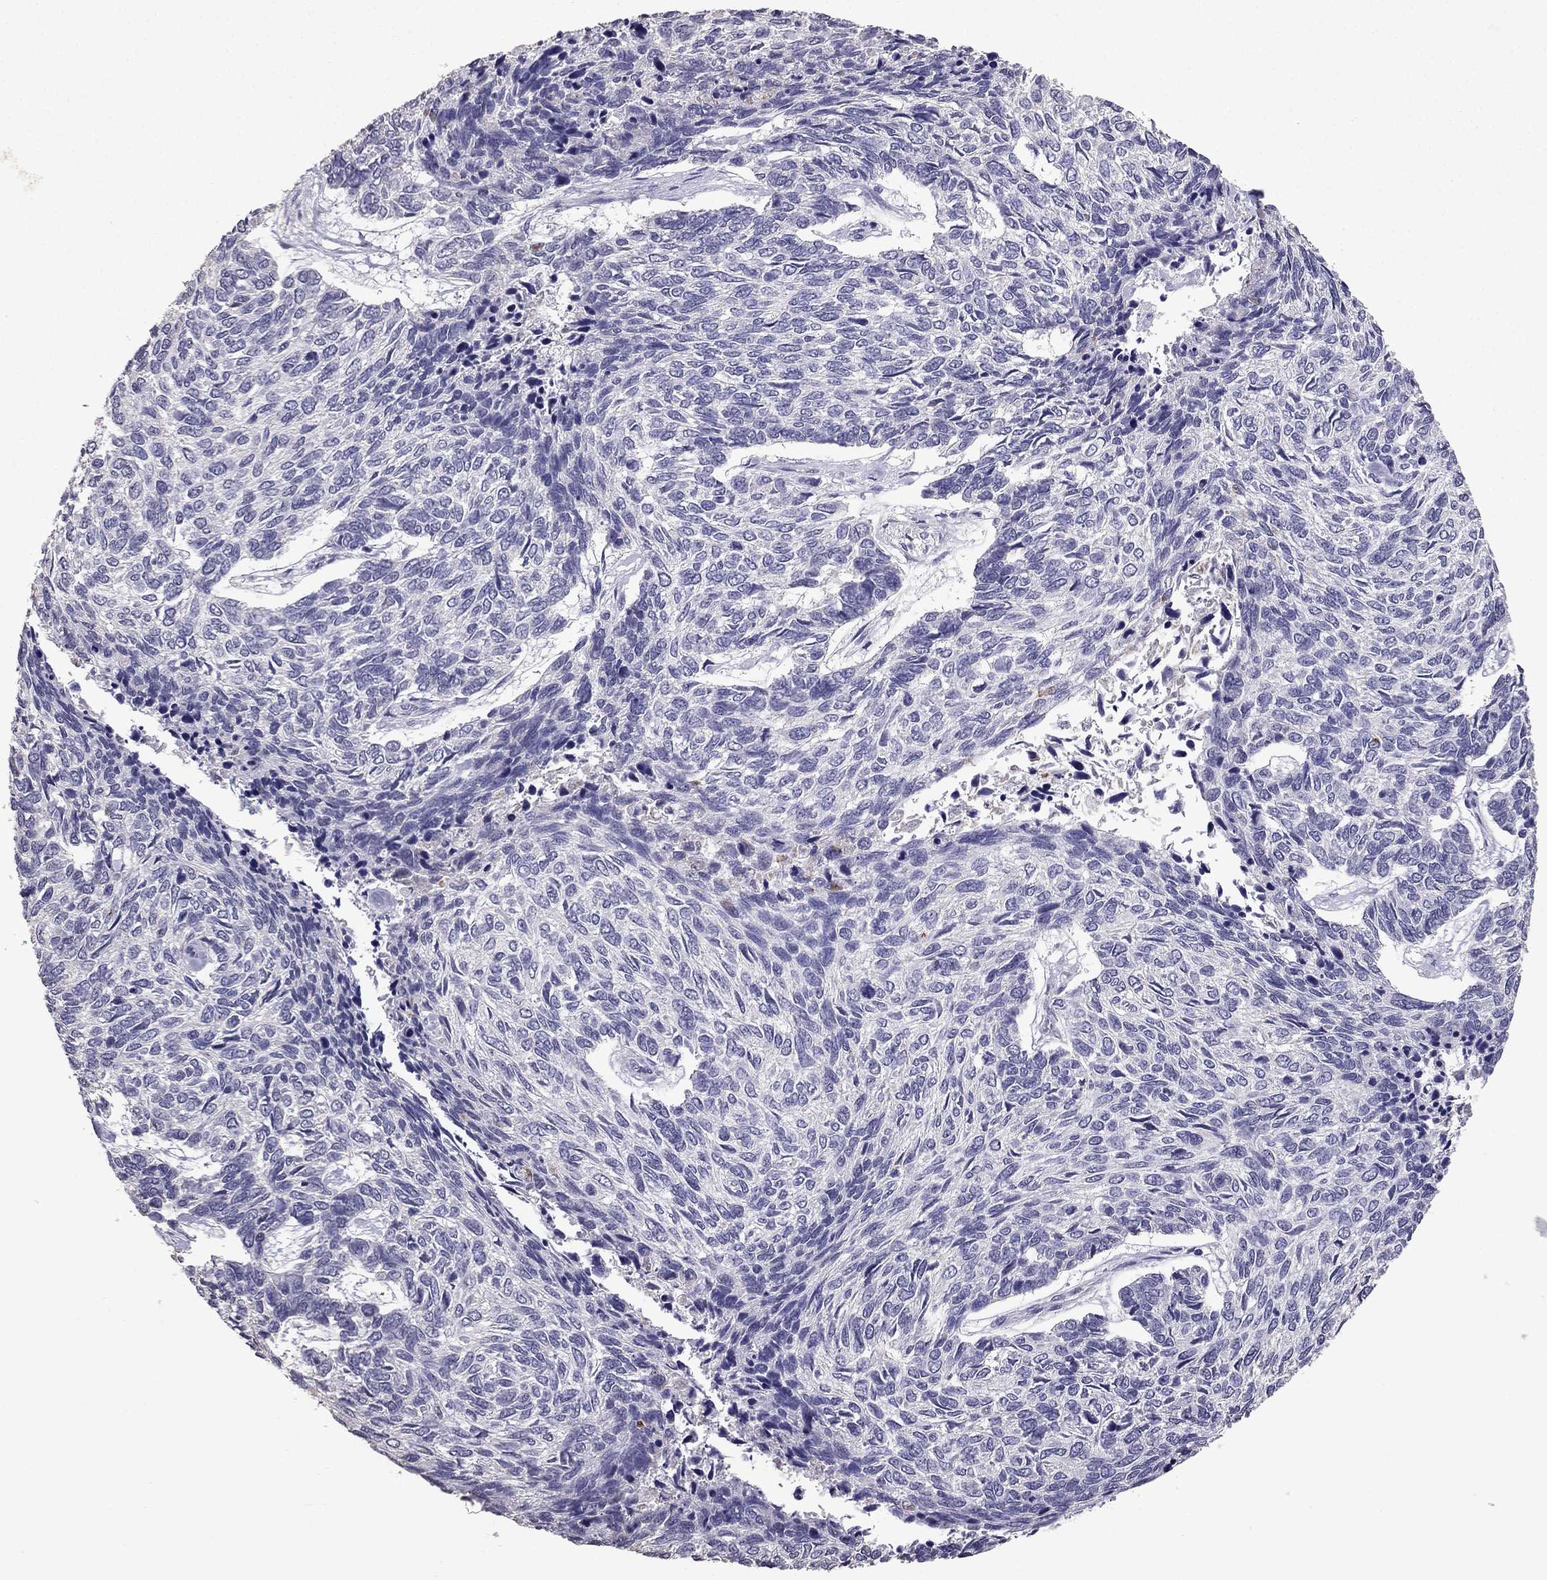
{"staining": {"intensity": "negative", "quantity": "none", "location": "none"}, "tissue": "skin cancer", "cell_type": "Tumor cells", "image_type": "cancer", "snomed": [{"axis": "morphology", "description": "Basal cell carcinoma"}, {"axis": "topography", "description": "Skin"}], "caption": "The image reveals no staining of tumor cells in skin basal cell carcinoma. (DAB (3,3'-diaminobenzidine) immunohistochemistry visualized using brightfield microscopy, high magnification).", "gene": "SCG5", "patient": {"sex": "female", "age": 65}}